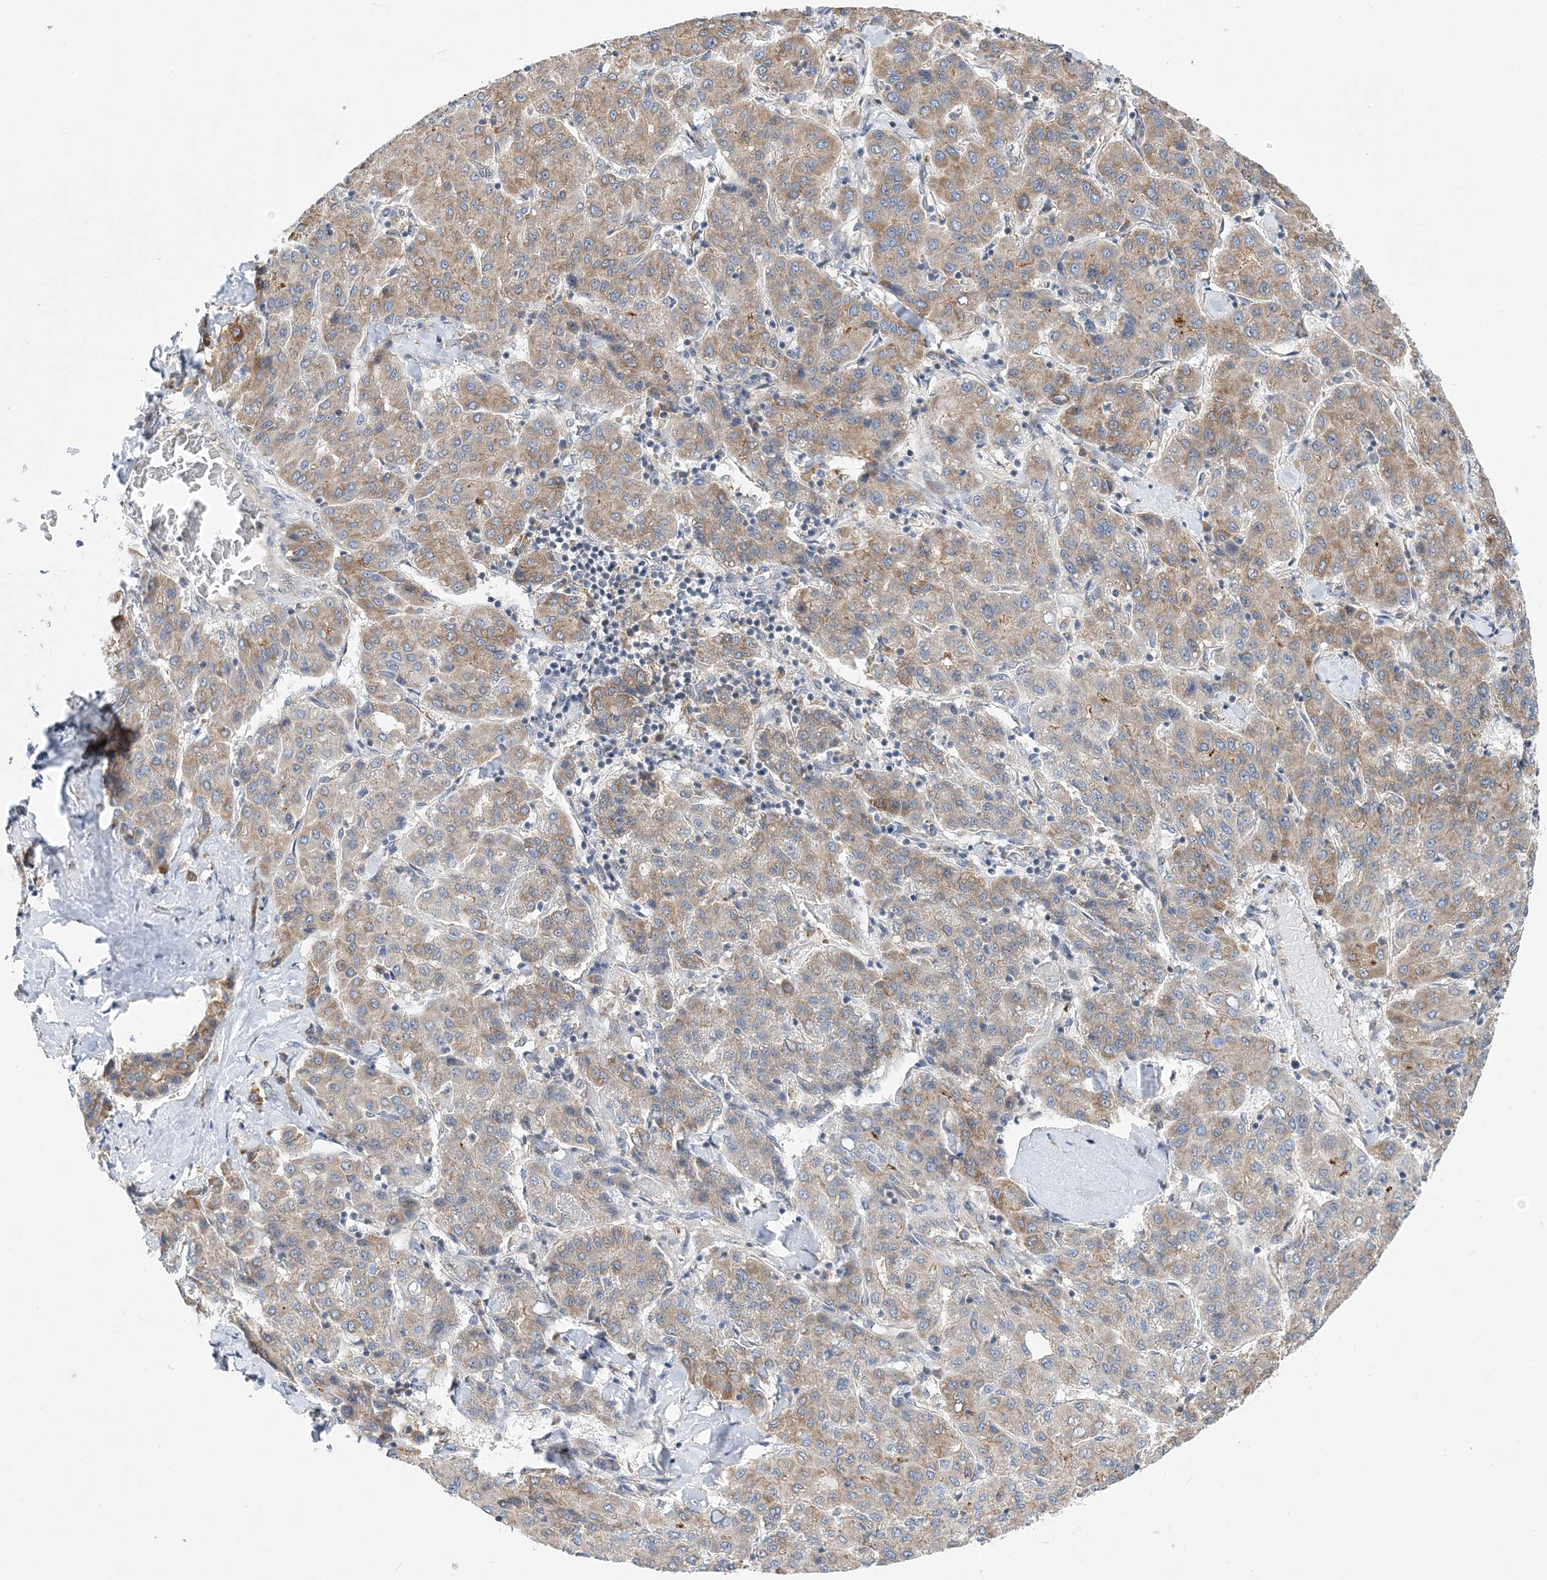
{"staining": {"intensity": "weak", "quantity": "25%-75%", "location": "cytoplasmic/membranous"}, "tissue": "liver cancer", "cell_type": "Tumor cells", "image_type": "cancer", "snomed": [{"axis": "morphology", "description": "Carcinoma, Hepatocellular, NOS"}, {"axis": "topography", "description": "Liver"}], "caption": "Protein expression analysis of liver cancer reveals weak cytoplasmic/membranous expression in approximately 25%-75% of tumor cells. (IHC, brightfield microscopy, high magnification).", "gene": "LARP4B", "patient": {"sex": "male", "age": 65}}